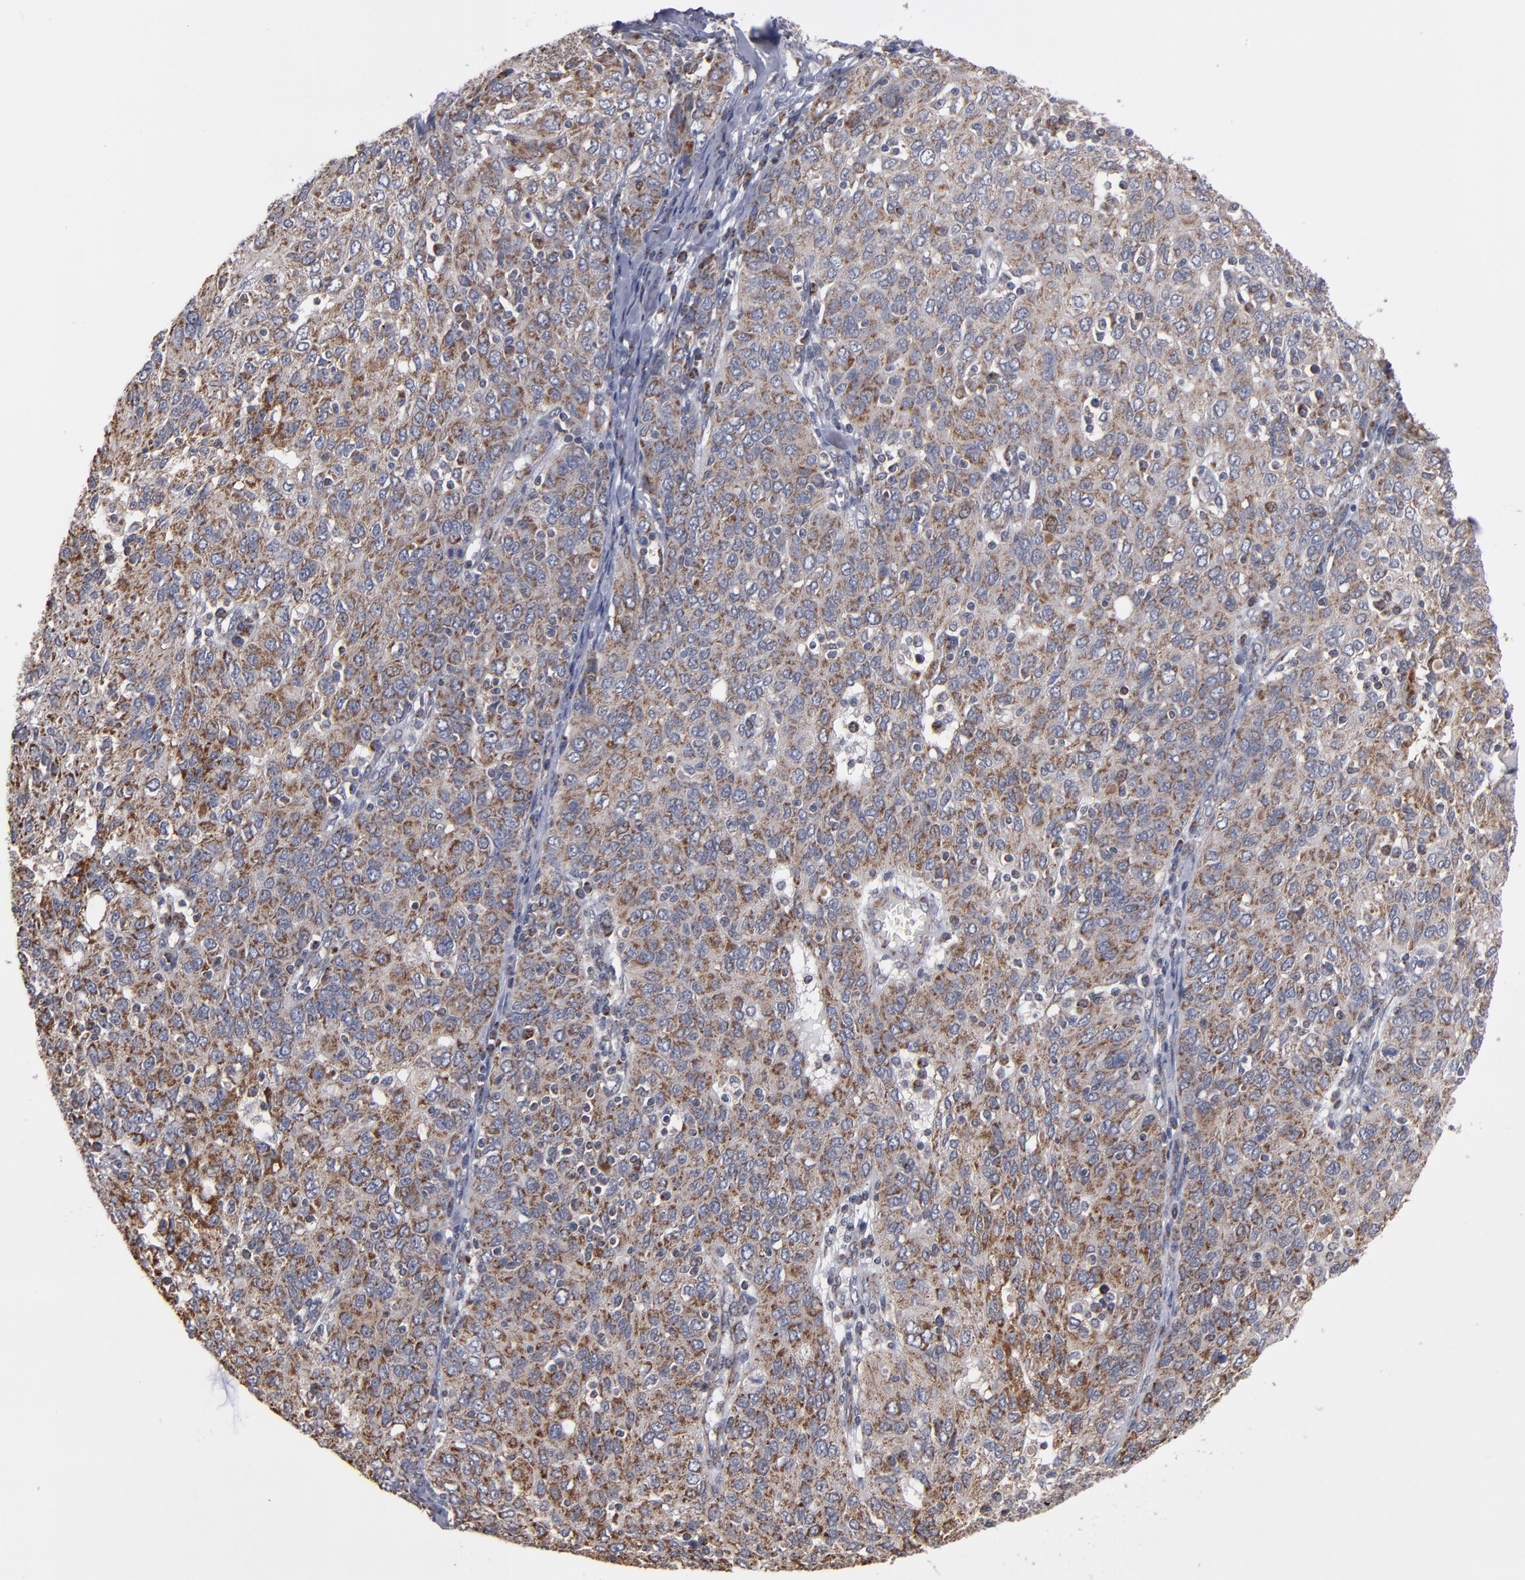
{"staining": {"intensity": "moderate", "quantity": ">75%", "location": "cytoplasmic/membranous"}, "tissue": "ovarian cancer", "cell_type": "Tumor cells", "image_type": "cancer", "snomed": [{"axis": "morphology", "description": "Carcinoma, endometroid"}, {"axis": "topography", "description": "Ovary"}], "caption": "Endometroid carcinoma (ovarian) stained with immunohistochemistry (IHC) displays moderate cytoplasmic/membranous staining in approximately >75% of tumor cells.", "gene": "MIPOL1", "patient": {"sex": "female", "age": 50}}